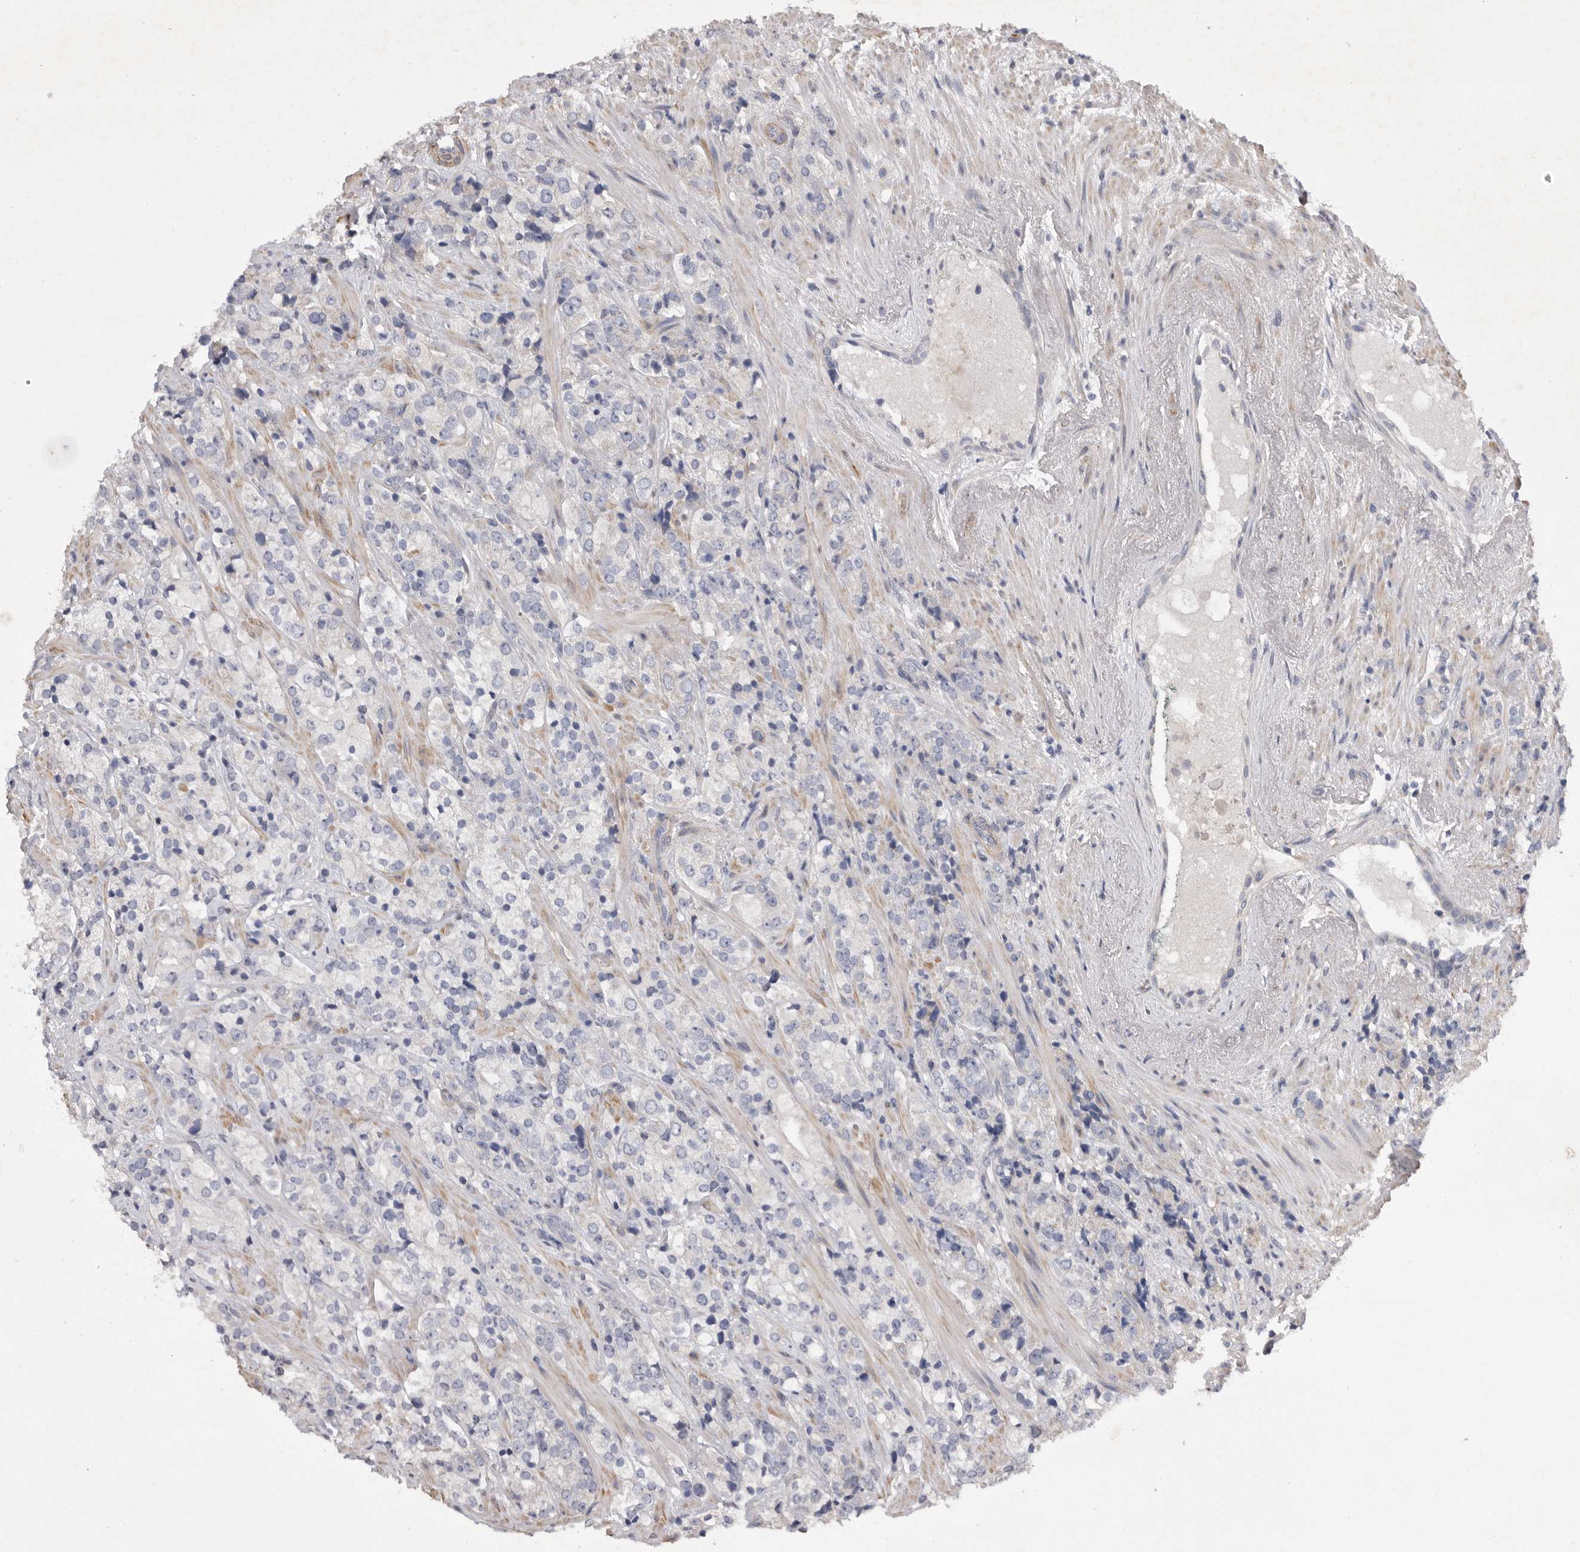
{"staining": {"intensity": "negative", "quantity": "none", "location": "none"}, "tissue": "prostate cancer", "cell_type": "Tumor cells", "image_type": "cancer", "snomed": [{"axis": "morphology", "description": "Adenocarcinoma, High grade"}, {"axis": "topography", "description": "Prostate"}], "caption": "DAB (3,3'-diaminobenzidine) immunohistochemical staining of prostate adenocarcinoma (high-grade) reveals no significant positivity in tumor cells.", "gene": "EDEM3", "patient": {"sex": "male", "age": 71}}